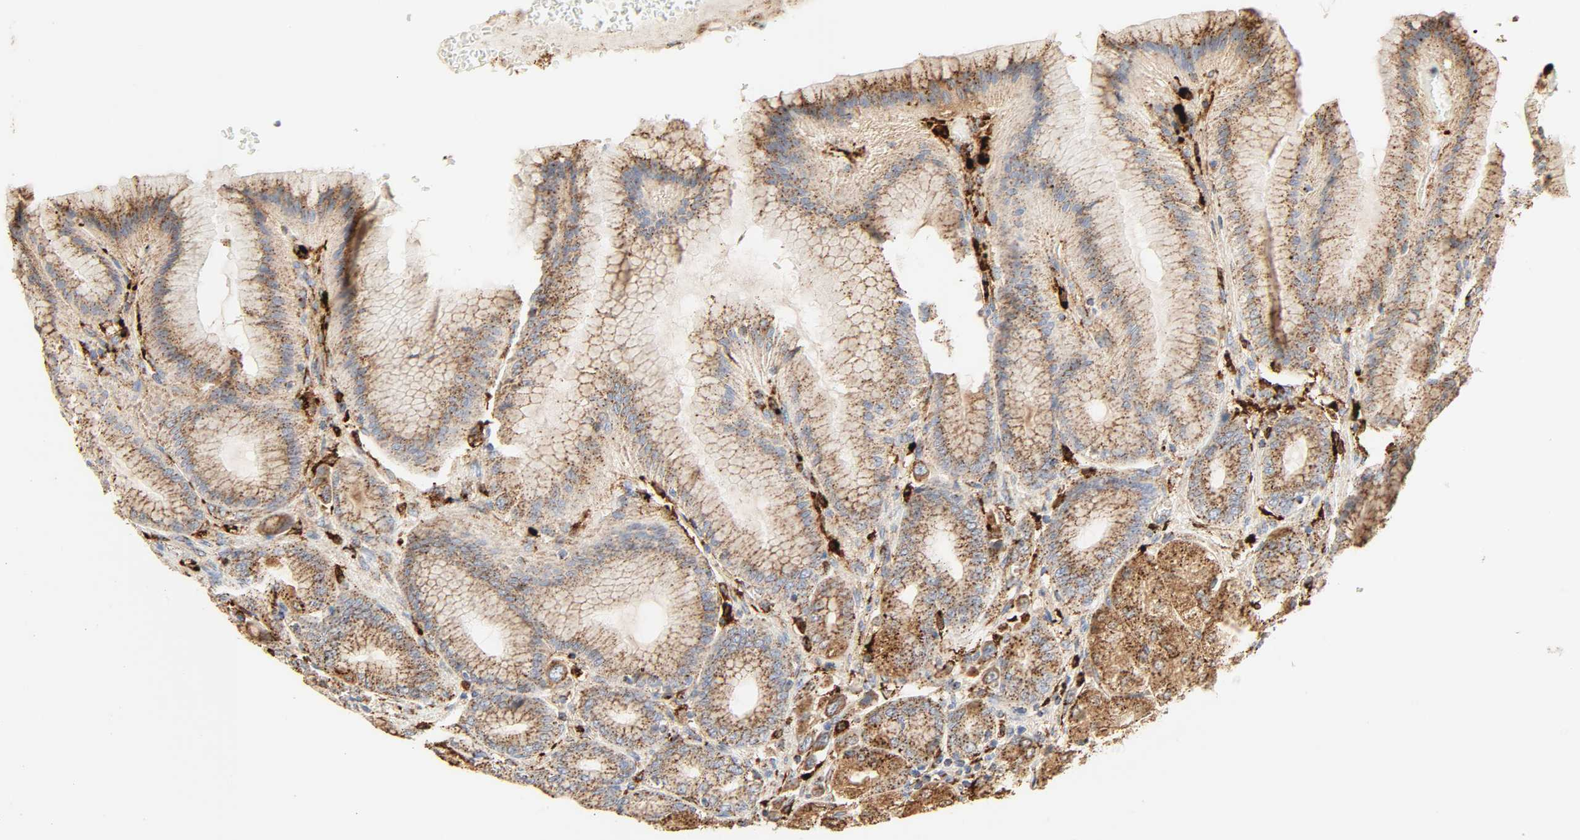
{"staining": {"intensity": "strong", "quantity": ">75%", "location": "cytoplasmic/membranous"}, "tissue": "stomach", "cell_type": "Glandular cells", "image_type": "normal", "snomed": [{"axis": "morphology", "description": "Normal tissue, NOS"}, {"axis": "morphology", "description": "Adenocarcinoma, NOS"}, {"axis": "topography", "description": "Stomach"}, {"axis": "topography", "description": "Stomach, lower"}], "caption": "Protein staining of unremarkable stomach exhibits strong cytoplasmic/membranous expression in about >75% of glandular cells. Immunohistochemistry (ihc) stains the protein in brown and the nuclei are stained blue.", "gene": "PSAP", "patient": {"sex": "female", "age": 65}}